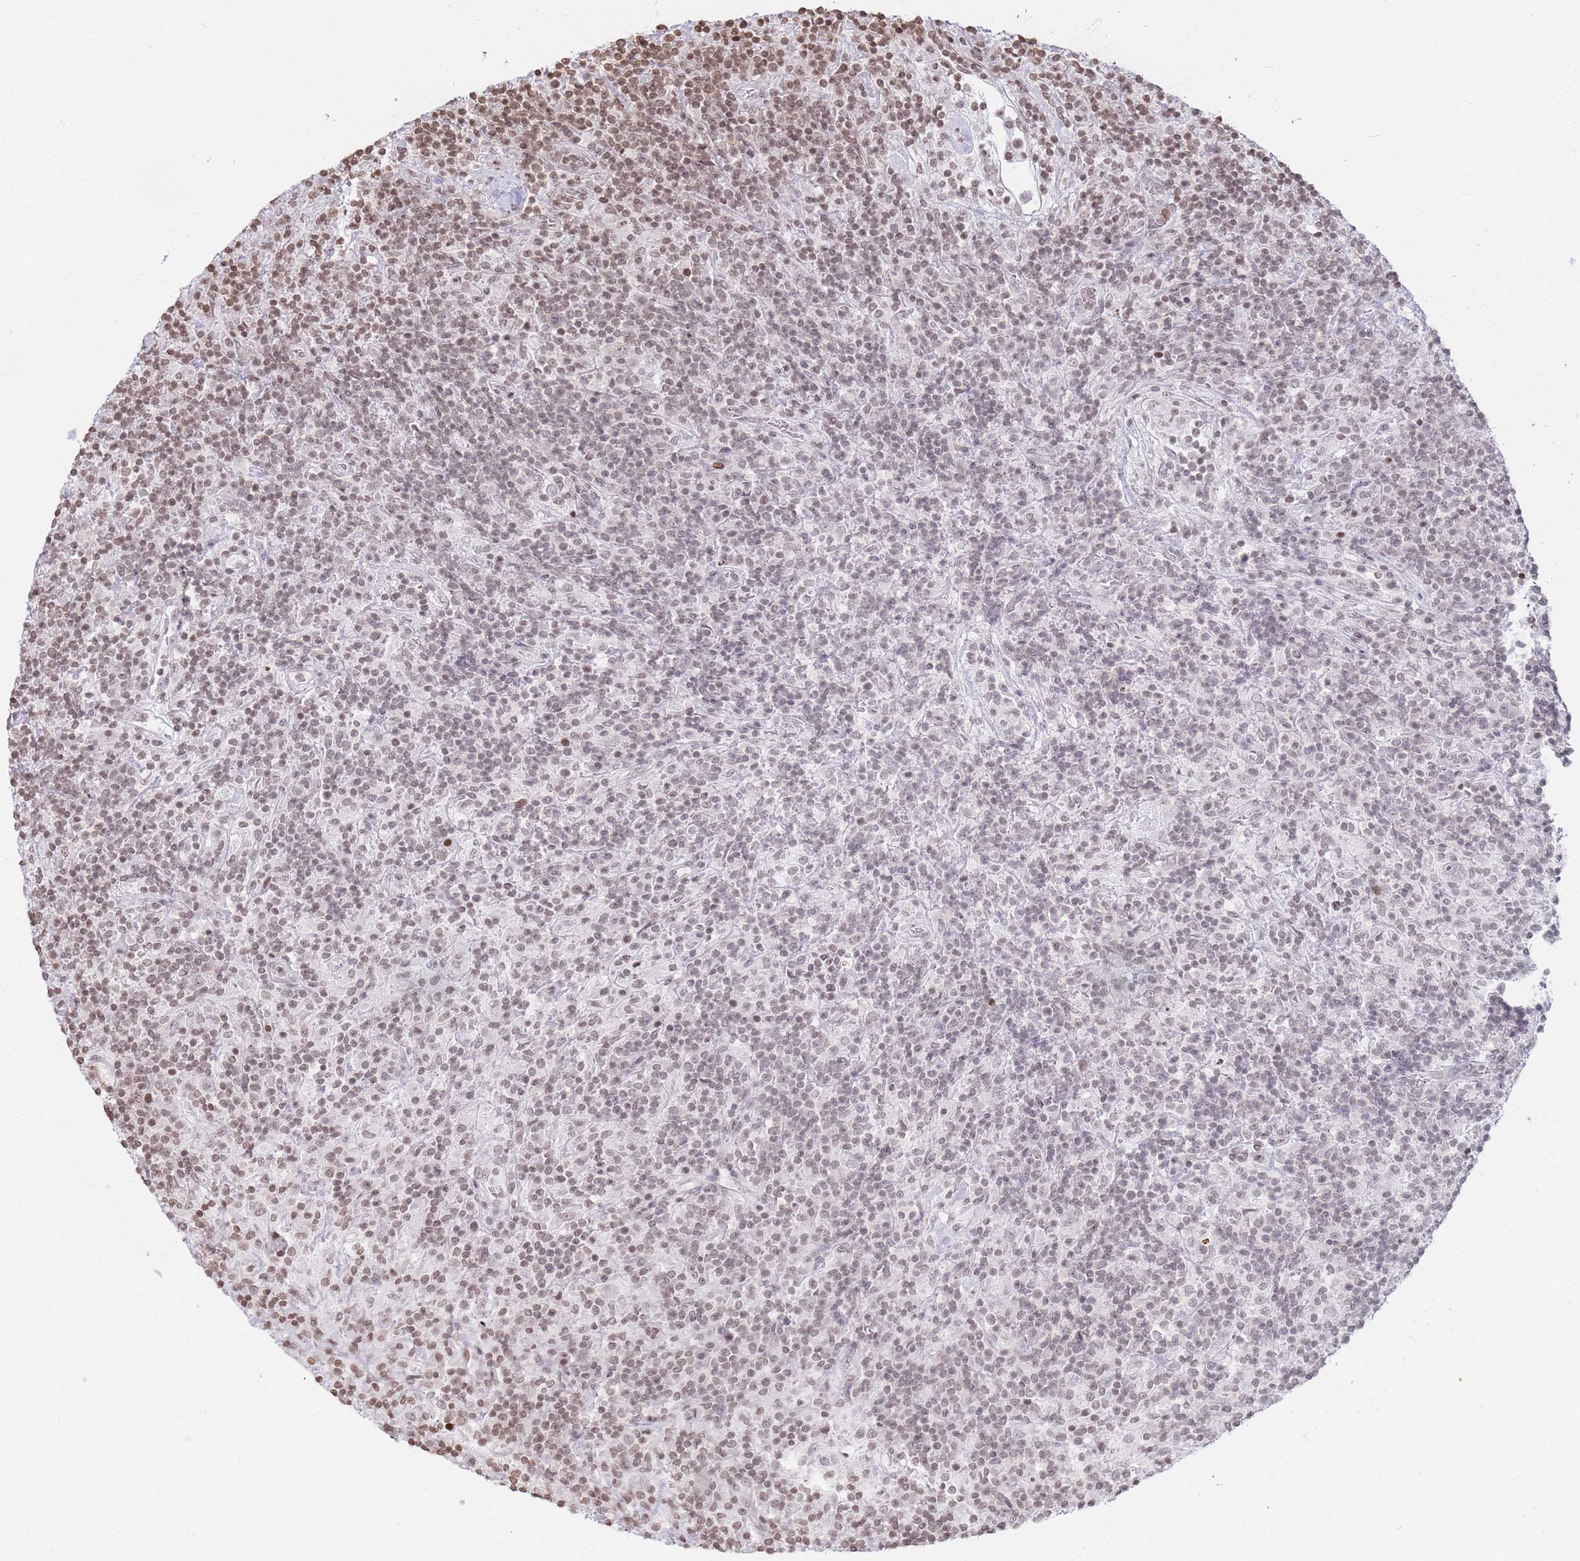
{"staining": {"intensity": "weak", "quantity": "<25%", "location": "nuclear"}, "tissue": "lymphoma", "cell_type": "Tumor cells", "image_type": "cancer", "snomed": [{"axis": "morphology", "description": "Hodgkin's disease, NOS"}, {"axis": "topography", "description": "Lymph node"}], "caption": "The photomicrograph displays no staining of tumor cells in Hodgkin's disease.", "gene": "SHISAL1", "patient": {"sex": "male", "age": 70}}